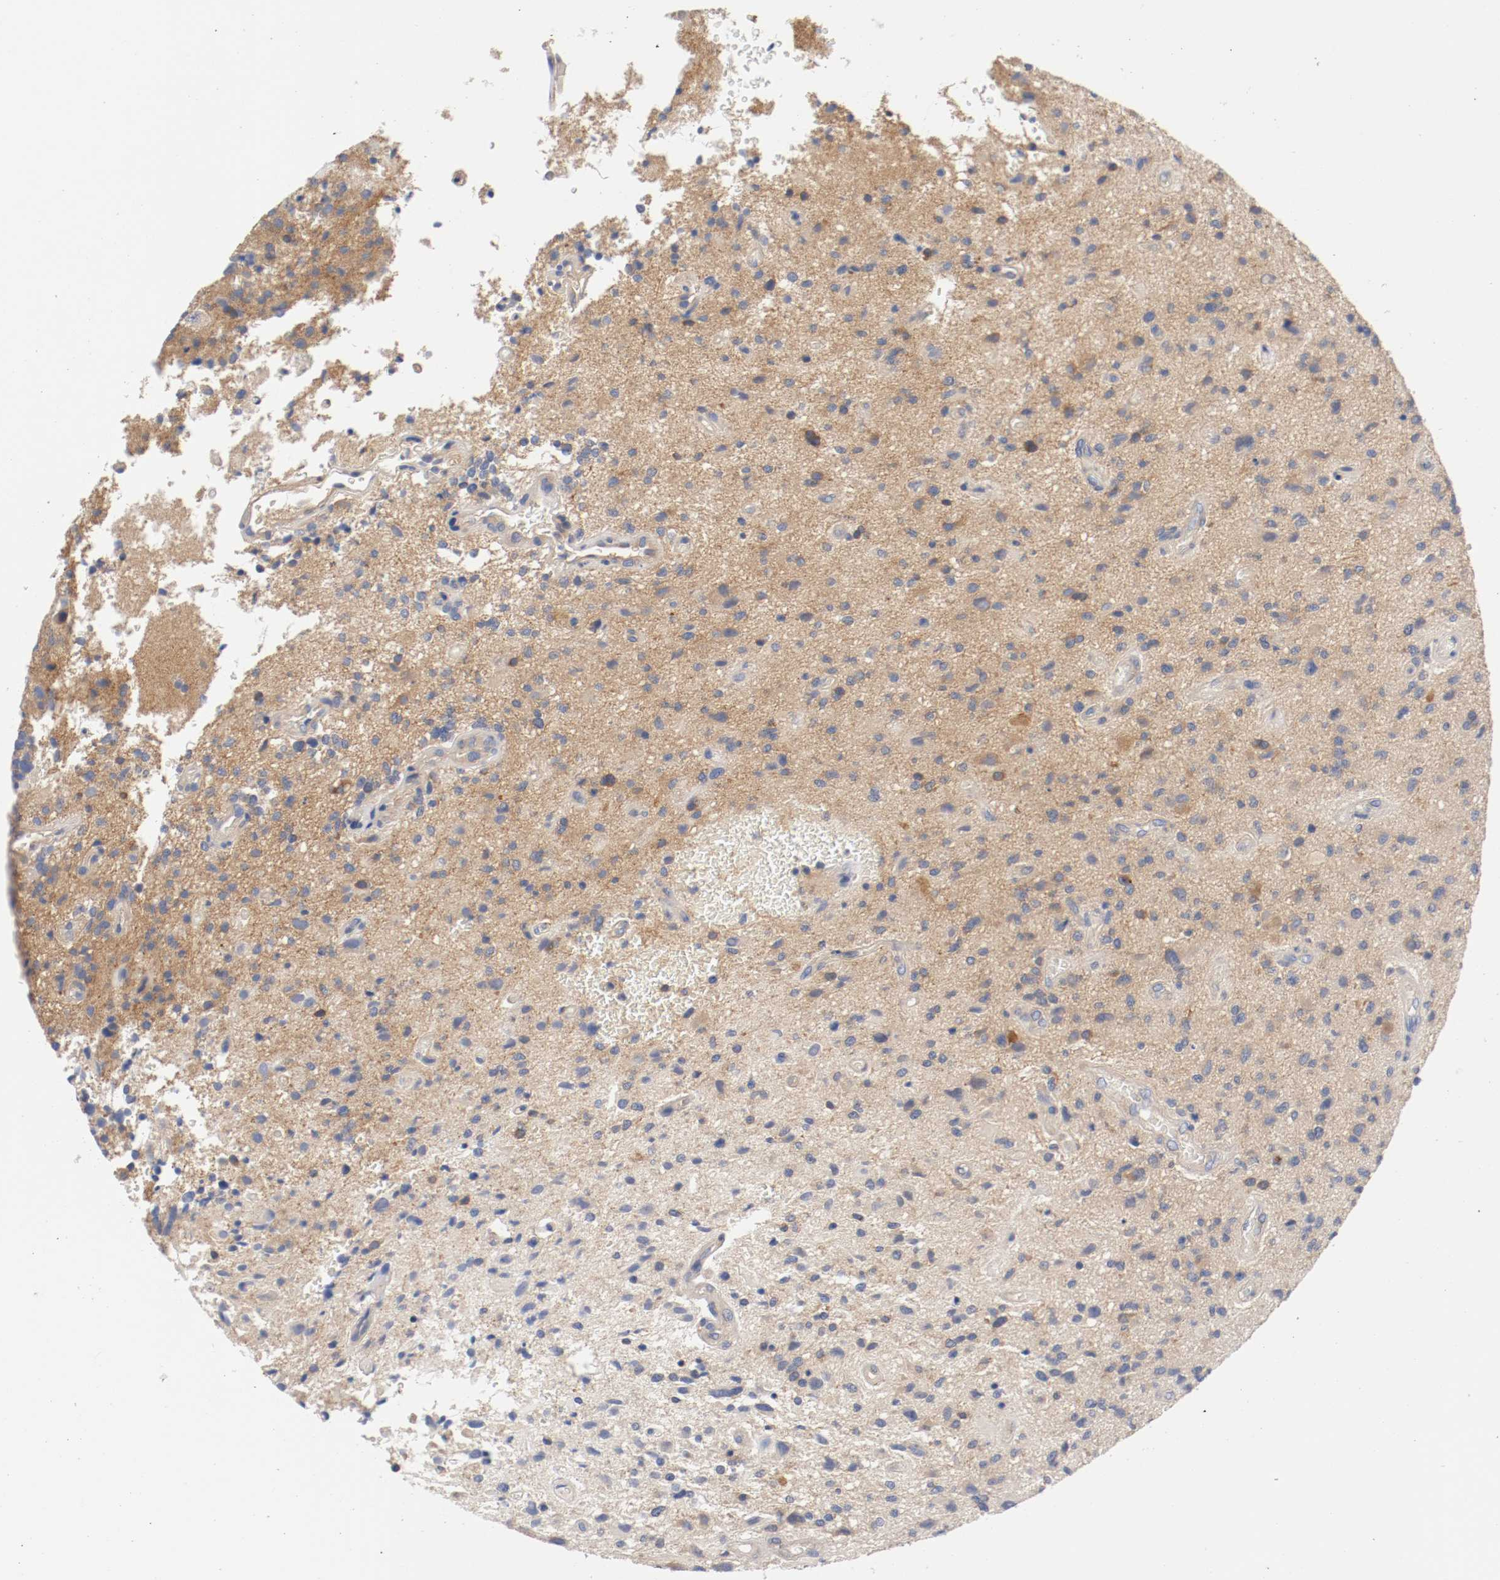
{"staining": {"intensity": "moderate", "quantity": "<25%", "location": "cytoplasmic/membranous"}, "tissue": "glioma", "cell_type": "Tumor cells", "image_type": "cancer", "snomed": [{"axis": "morphology", "description": "Normal tissue, NOS"}, {"axis": "morphology", "description": "Glioma, malignant, High grade"}, {"axis": "topography", "description": "Cerebral cortex"}], "caption": "Human glioma stained for a protein (brown) demonstrates moderate cytoplasmic/membranous positive expression in approximately <25% of tumor cells.", "gene": "HGS", "patient": {"sex": "male", "age": 75}}